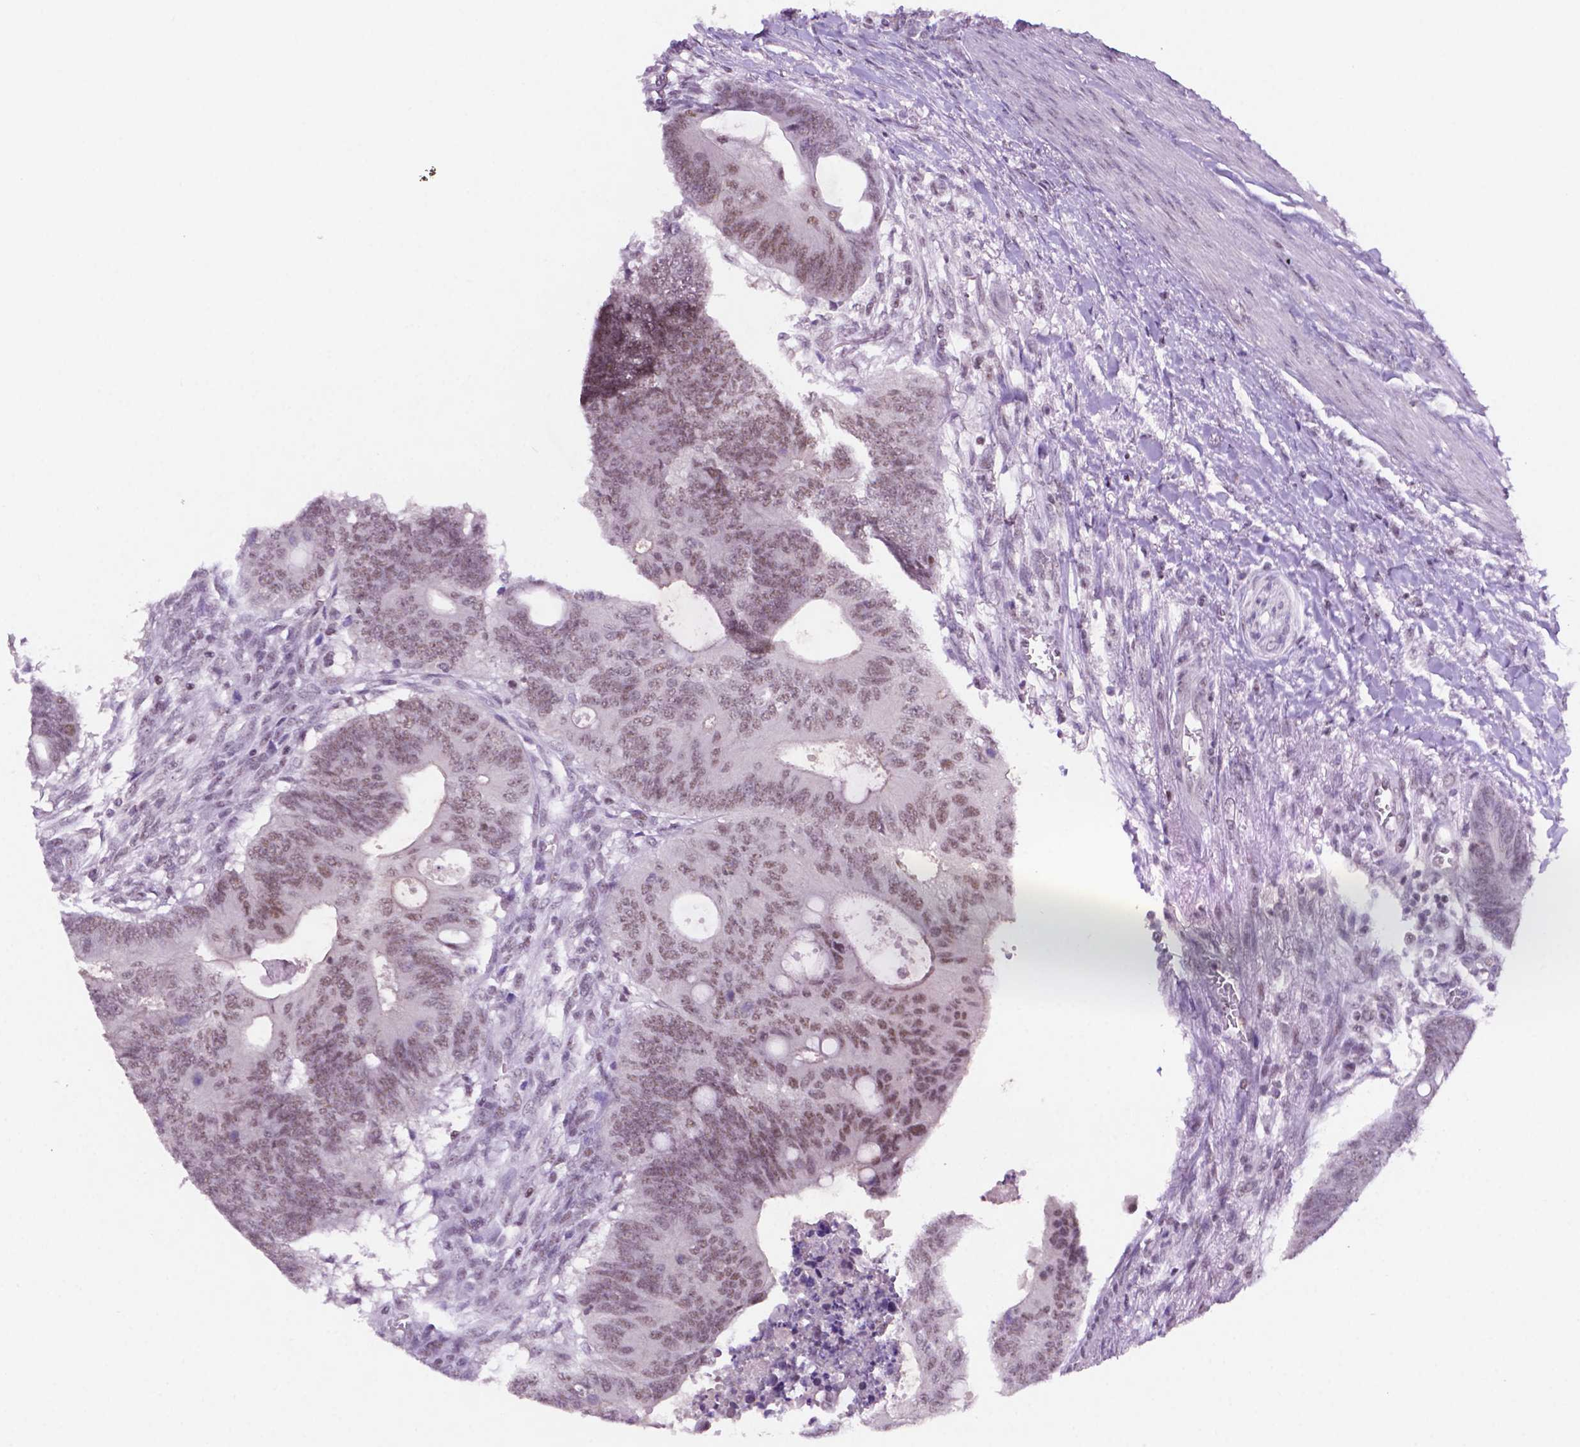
{"staining": {"intensity": "weak", "quantity": ">75%", "location": "nuclear"}, "tissue": "colorectal cancer", "cell_type": "Tumor cells", "image_type": "cancer", "snomed": [{"axis": "morphology", "description": "Adenocarcinoma, NOS"}, {"axis": "topography", "description": "Colon"}], "caption": "The photomicrograph shows immunohistochemical staining of colorectal cancer (adenocarcinoma). There is weak nuclear staining is seen in about >75% of tumor cells. The staining is performed using DAB (3,3'-diaminobenzidine) brown chromogen to label protein expression. The nuclei are counter-stained blue using hematoxylin.", "gene": "NCOR1", "patient": {"sex": "male", "age": 65}}